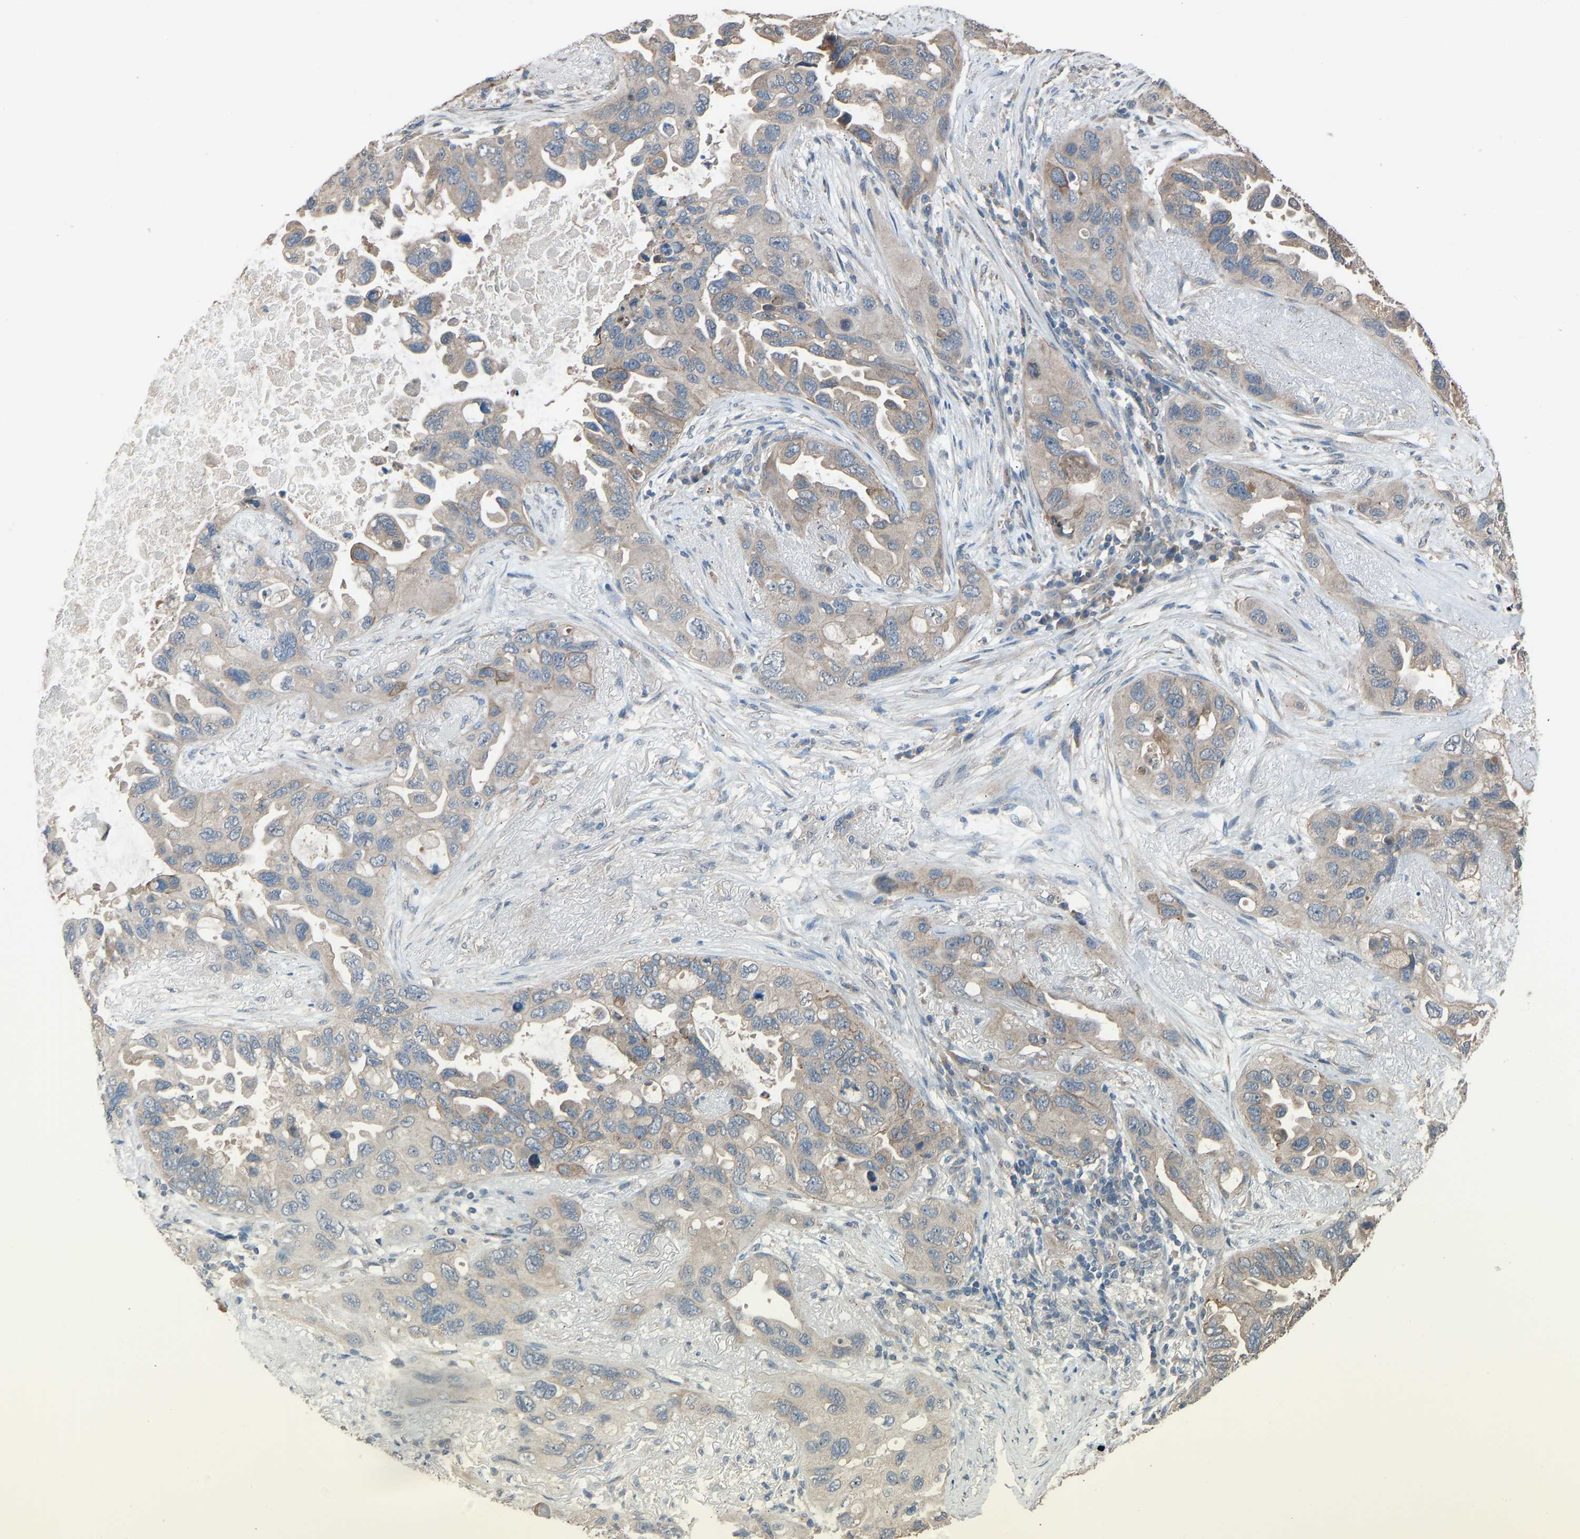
{"staining": {"intensity": "weak", "quantity": "25%-75%", "location": "cytoplasmic/membranous"}, "tissue": "lung cancer", "cell_type": "Tumor cells", "image_type": "cancer", "snomed": [{"axis": "morphology", "description": "Squamous cell carcinoma, NOS"}, {"axis": "topography", "description": "Lung"}], "caption": "There is low levels of weak cytoplasmic/membranous expression in tumor cells of lung cancer (squamous cell carcinoma), as demonstrated by immunohistochemical staining (brown color).", "gene": "SLC43A1", "patient": {"sex": "female", "age": 73}}